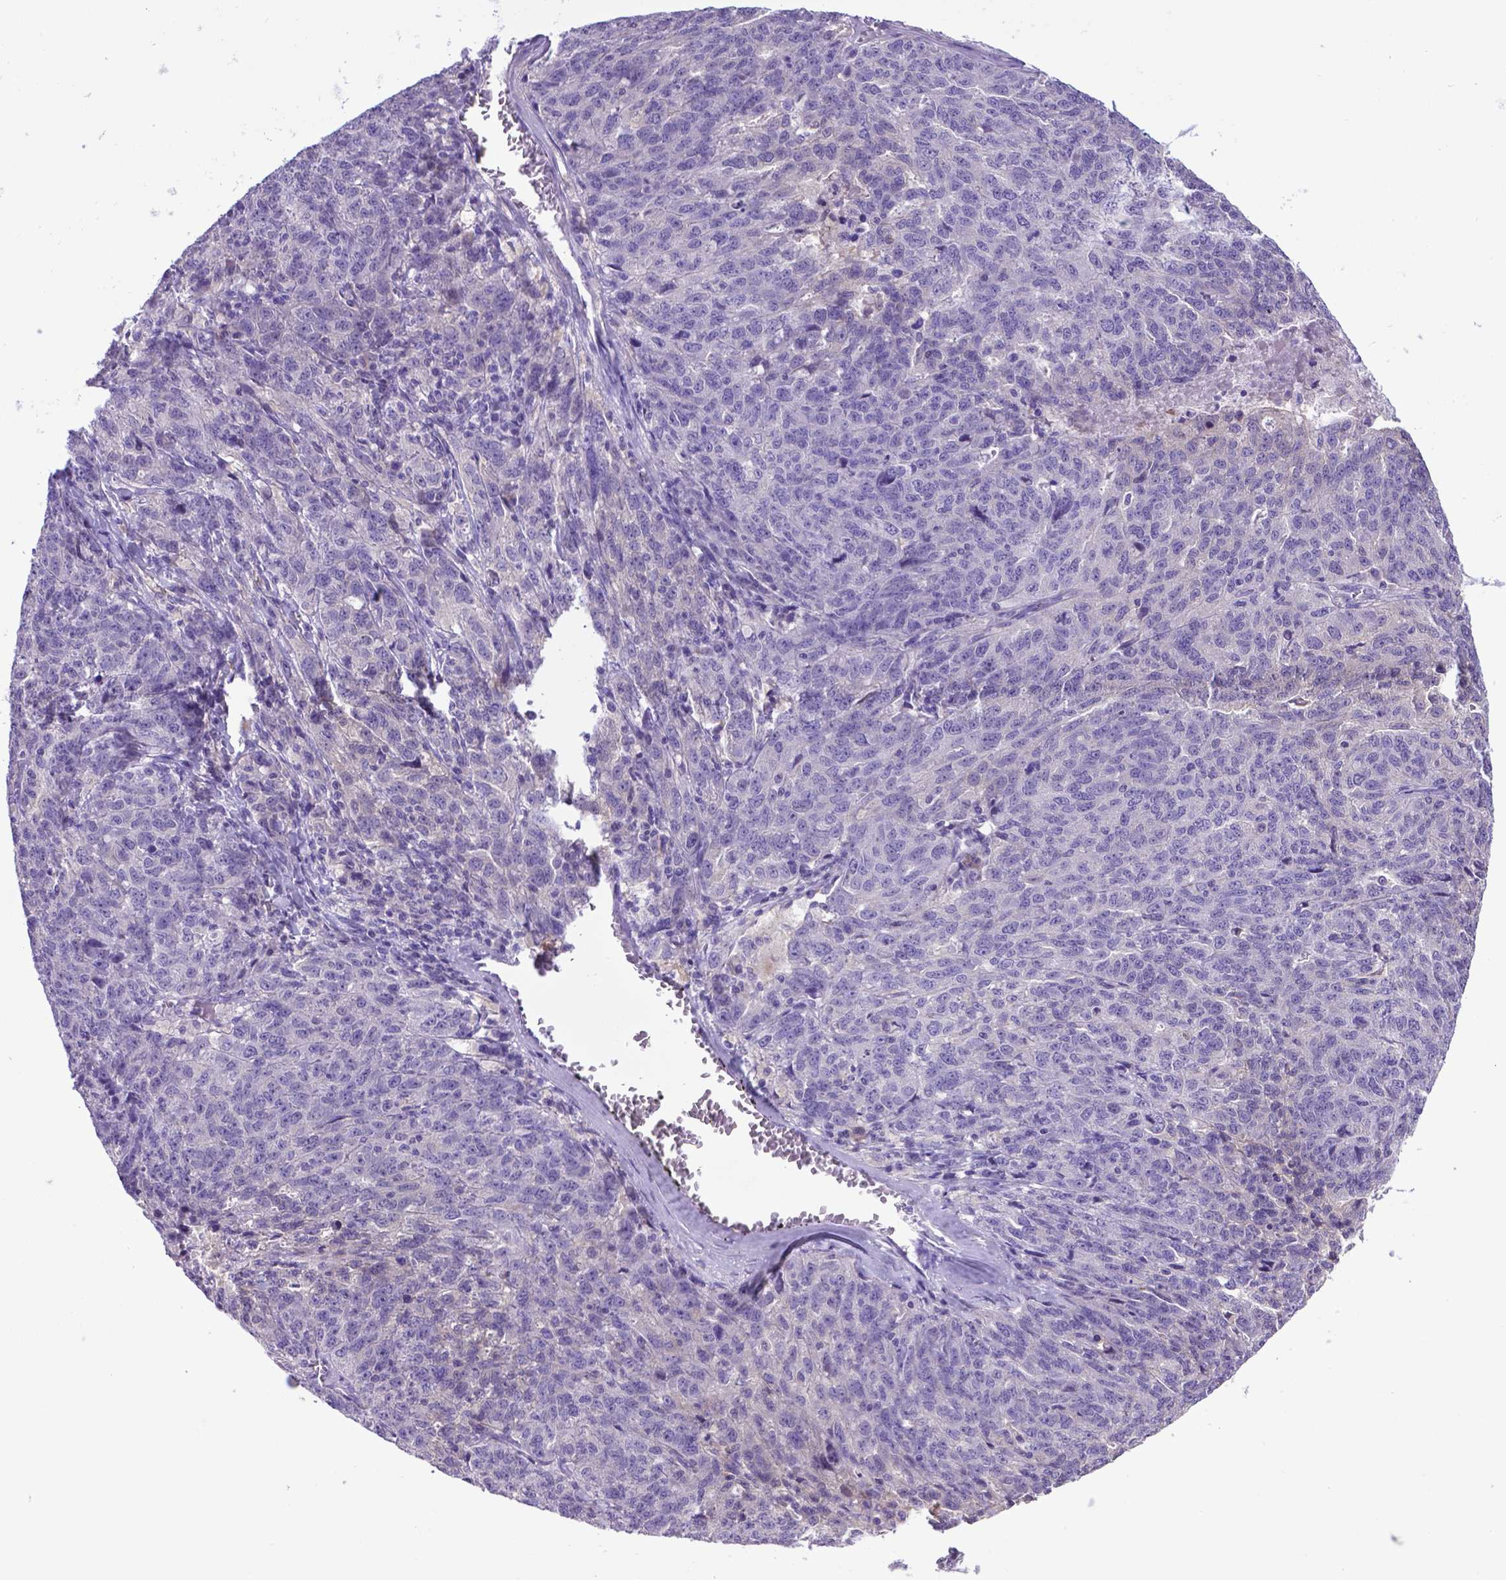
{"staining": {"intensity": "negative", "quantity": "none", "location": "none"}, "tissue": "ovarian cancer", "cell_type": "Tumor cells", "image_type": "cancer", "snomed": [{"axis": "morphology", "description": "Cystadenocarcinoma, serous, NOS"}, {"axis": "topography", "description": "Ovary"}], "caption": "A high-resolution histopathology image shows IHC staining of ovarian cancer (serous cystadenocarcinoma), which displays no significant staining in tumor cells.", "gene": "ADRA2B", "patient": {"sex": "female", "age": 71}}